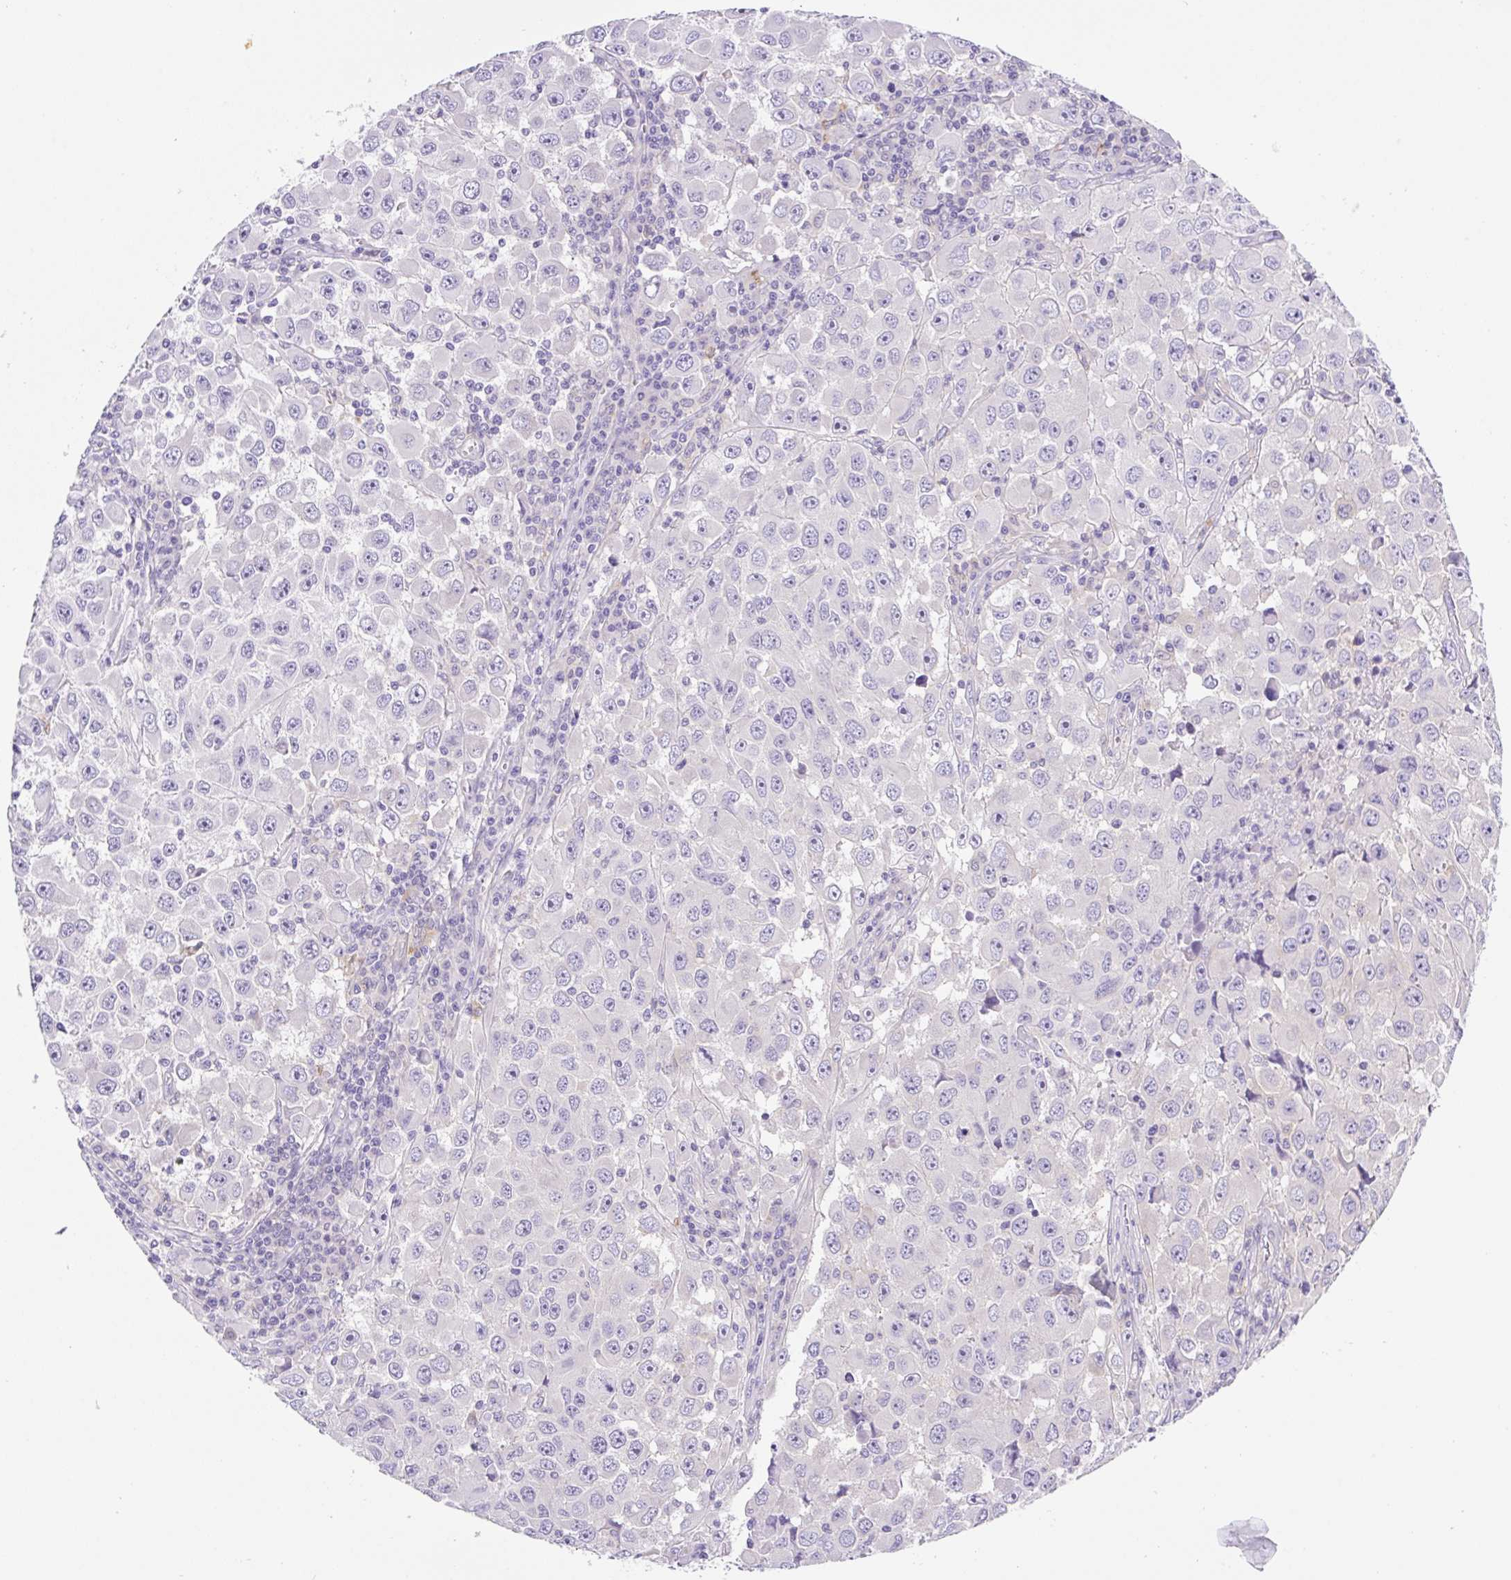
{"staining": {"intensity": "negative", "quantity": "none", "location": "none"}, "tissue": "melanoma", "cell_type": "Tumor cells", "image_type": "cancer", "snomed": [{"axis": "morphology", "description": "Malignant melanoma, Metastatic site"}, {"axis": "topography", "description": "Lymph node"}], "caption": "Immunohistochemical staining of human malignant melanoma (metastatic site) shows no significant staining in tumor cells.", "gene": "CAMK2B", "patient": {"sex": "female", "age": 67}}